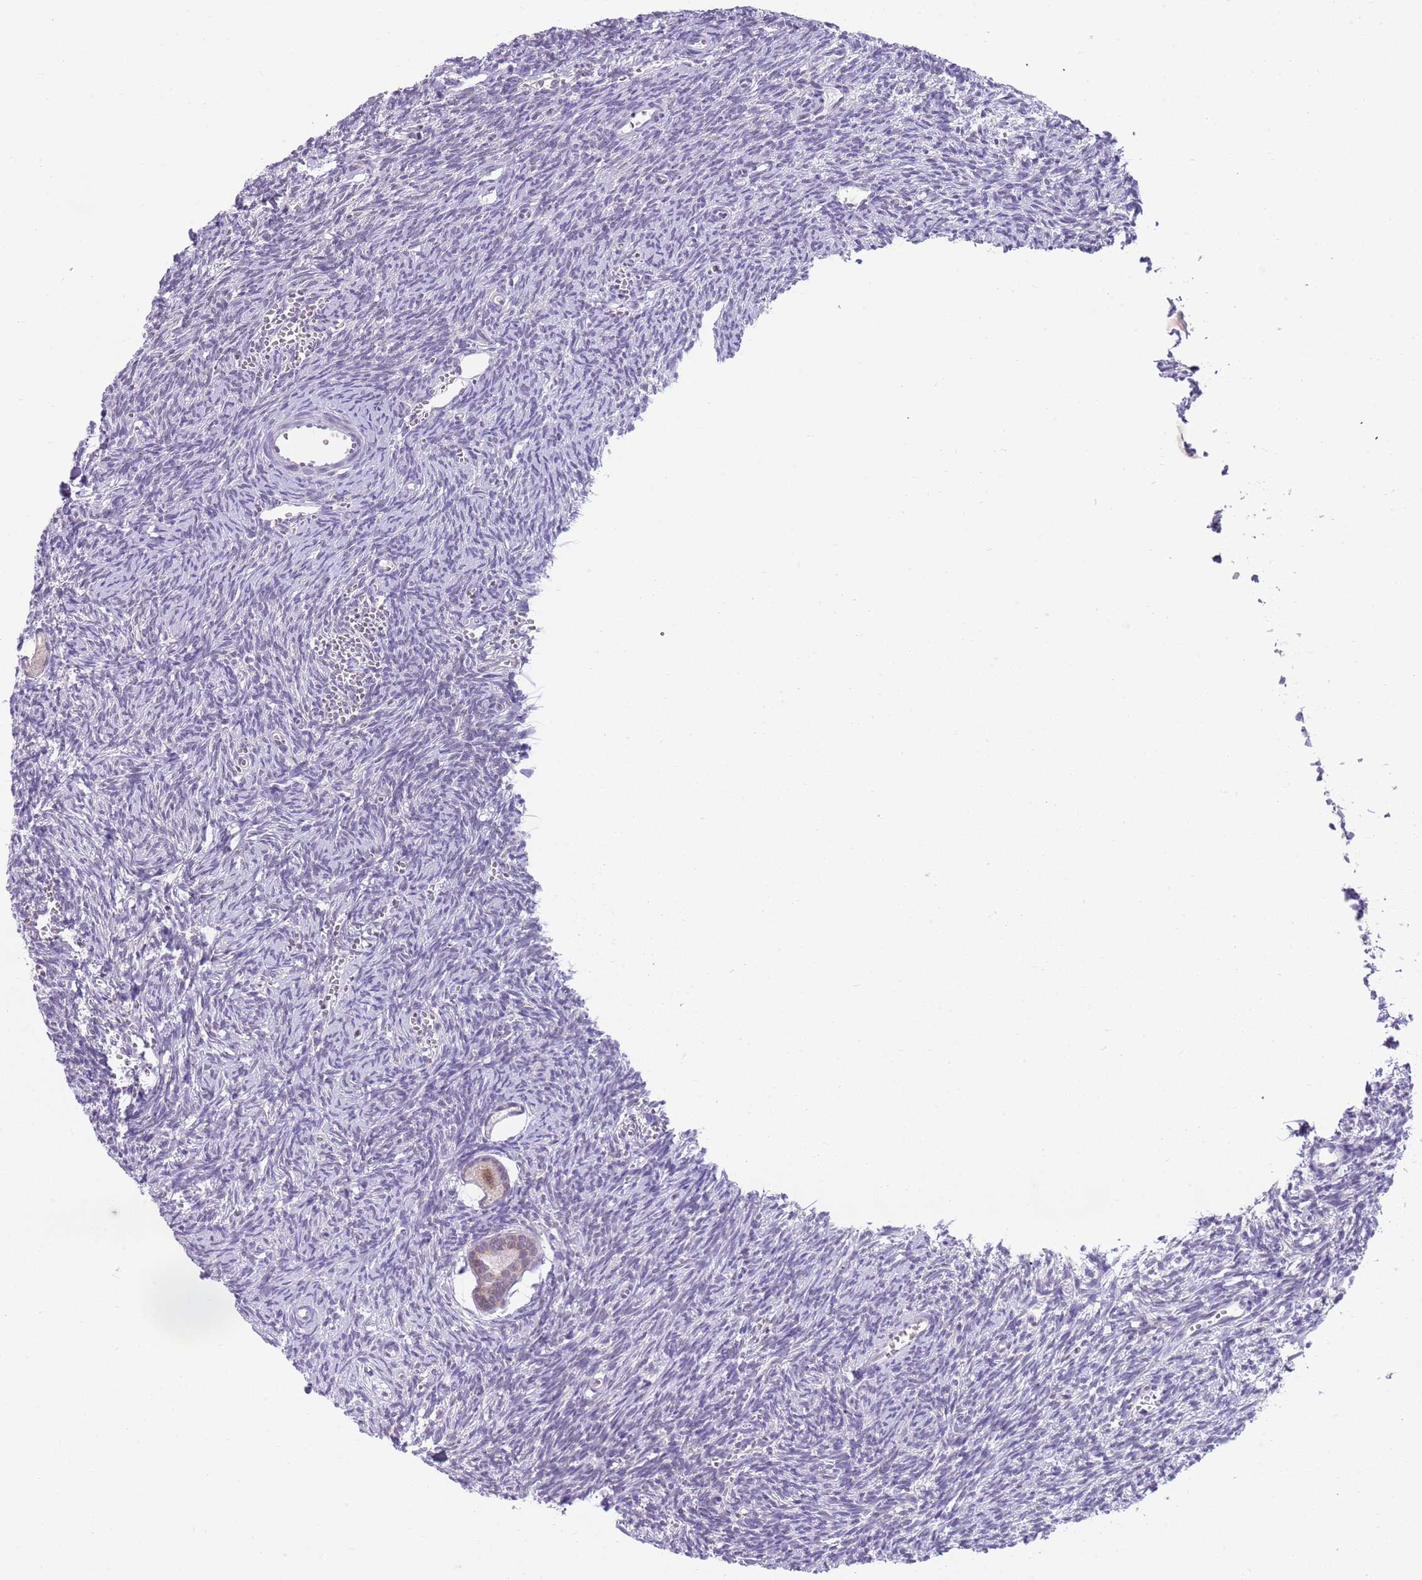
{"staining": {"intensity": "weak", "quantity": "25%-75%", "location": "nuclear"}, "tissue": "ovary", "cell_type": "Follicle cells", "image_type": "normal", "snomed": [{"axis": "morphology", "description": "Normal tissue, NOS"}, {"axis": "topography", "description": "Ovary"}], "caption": "High-power microscopy captured an immunohistochemistry photomicrograph of normal ovary, revealing weak nuclear expression in approximately 25%-75% of follicle cells. The protein is shown in brown color, while the nuclei are stained blue.", "gene": "SEPHS2", "patient": {"sex": "female", "age": 39}}